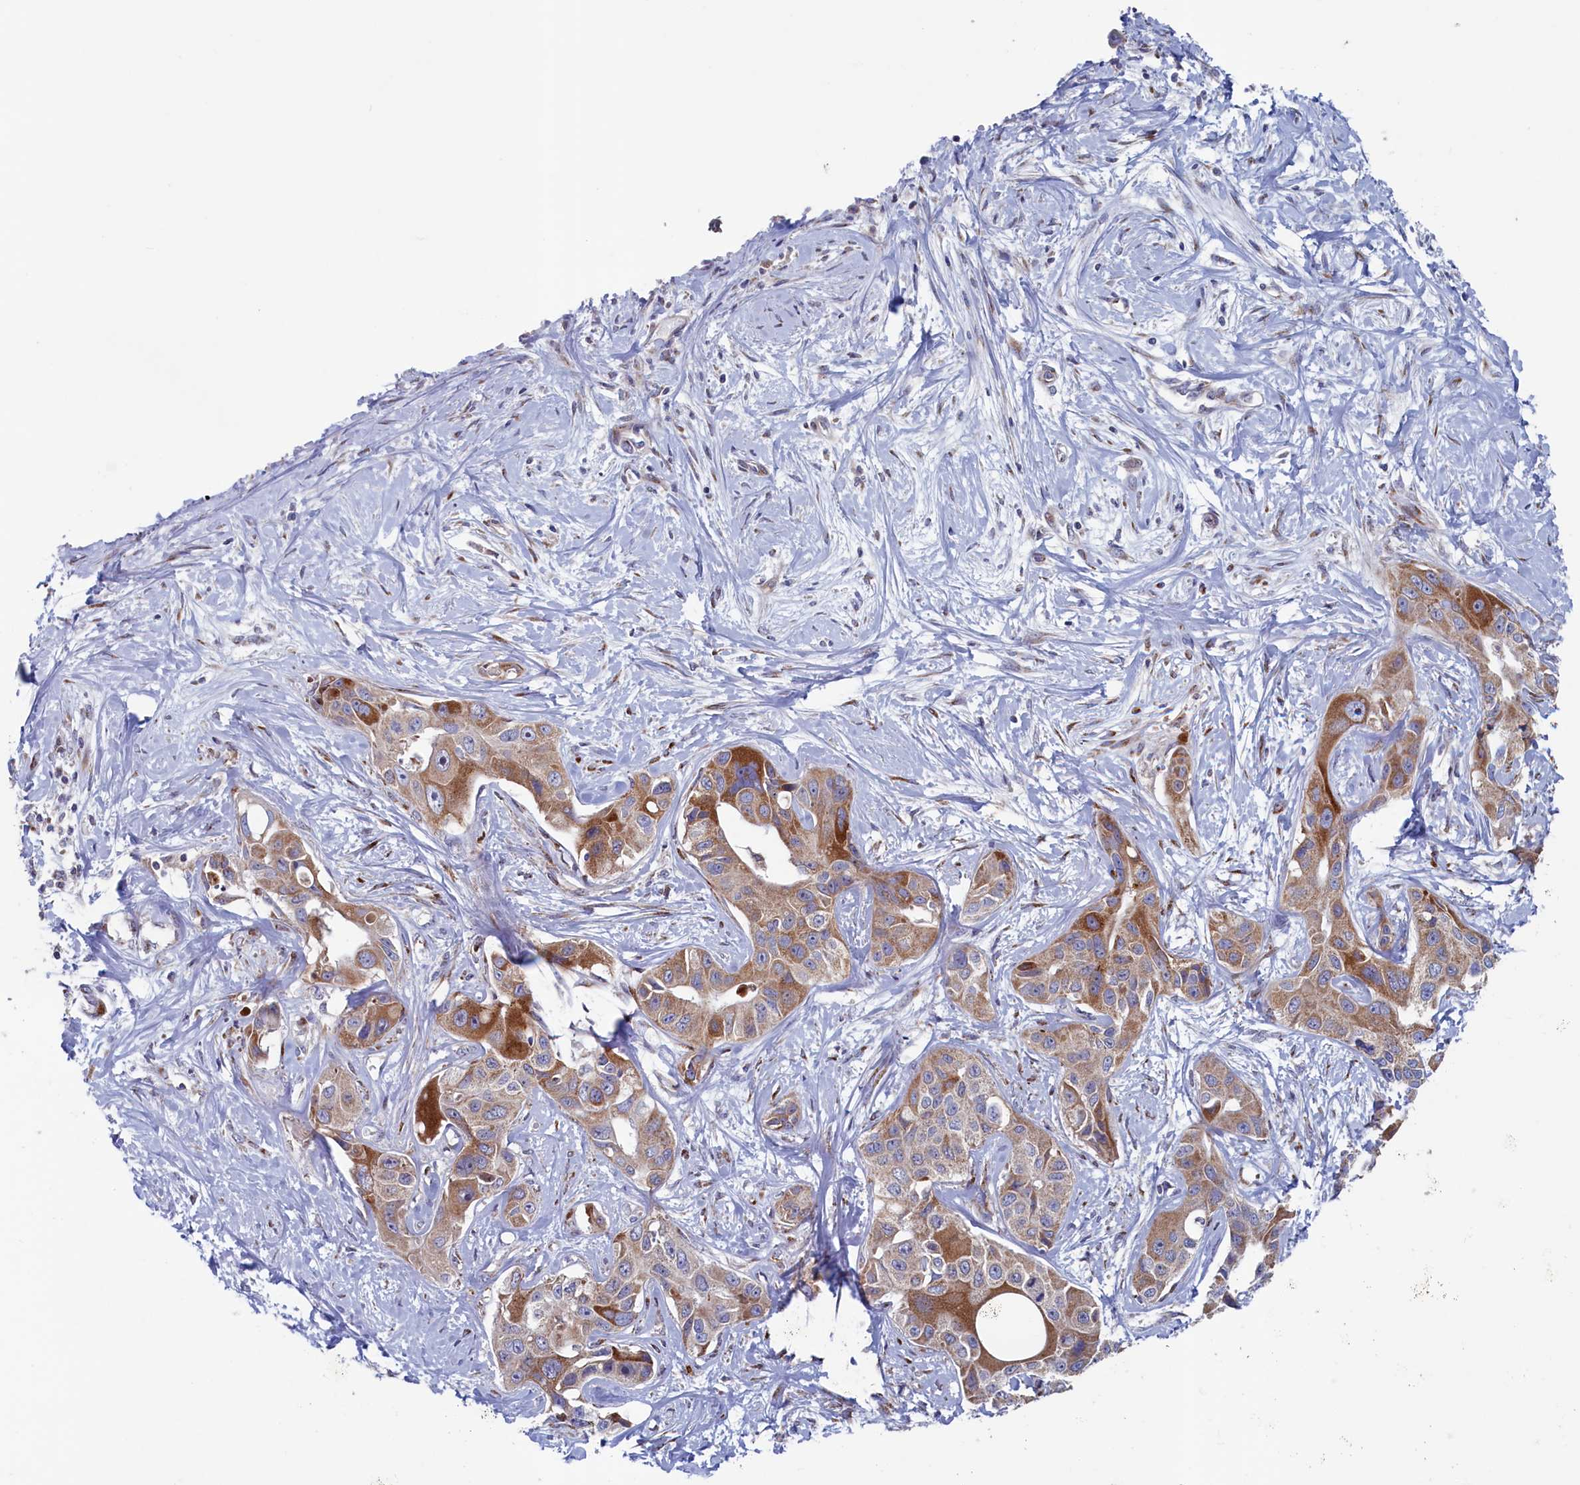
{"staining": {"intensity": "moderate", "quantity": "<25%", "location": "cytoplasmic/membranous"}, "tissue": "liver cancer", "cell_type": "Tumor cells", "image_type": "cancer", "snomed": [{"axis": "morphology", "description": "Cholangiocarcinoma"}, {"axis": "topography", "description": "Liver"}], "caption": "IHC photomicrograph of liver cancer stained for a protein (brown), which demonstrates low levels of moderate cytoplasmic/membranous positivity in about <25% of tumor cells.", "gene": "MTFMT", "patient": {"sex": "male", "age": 59}}